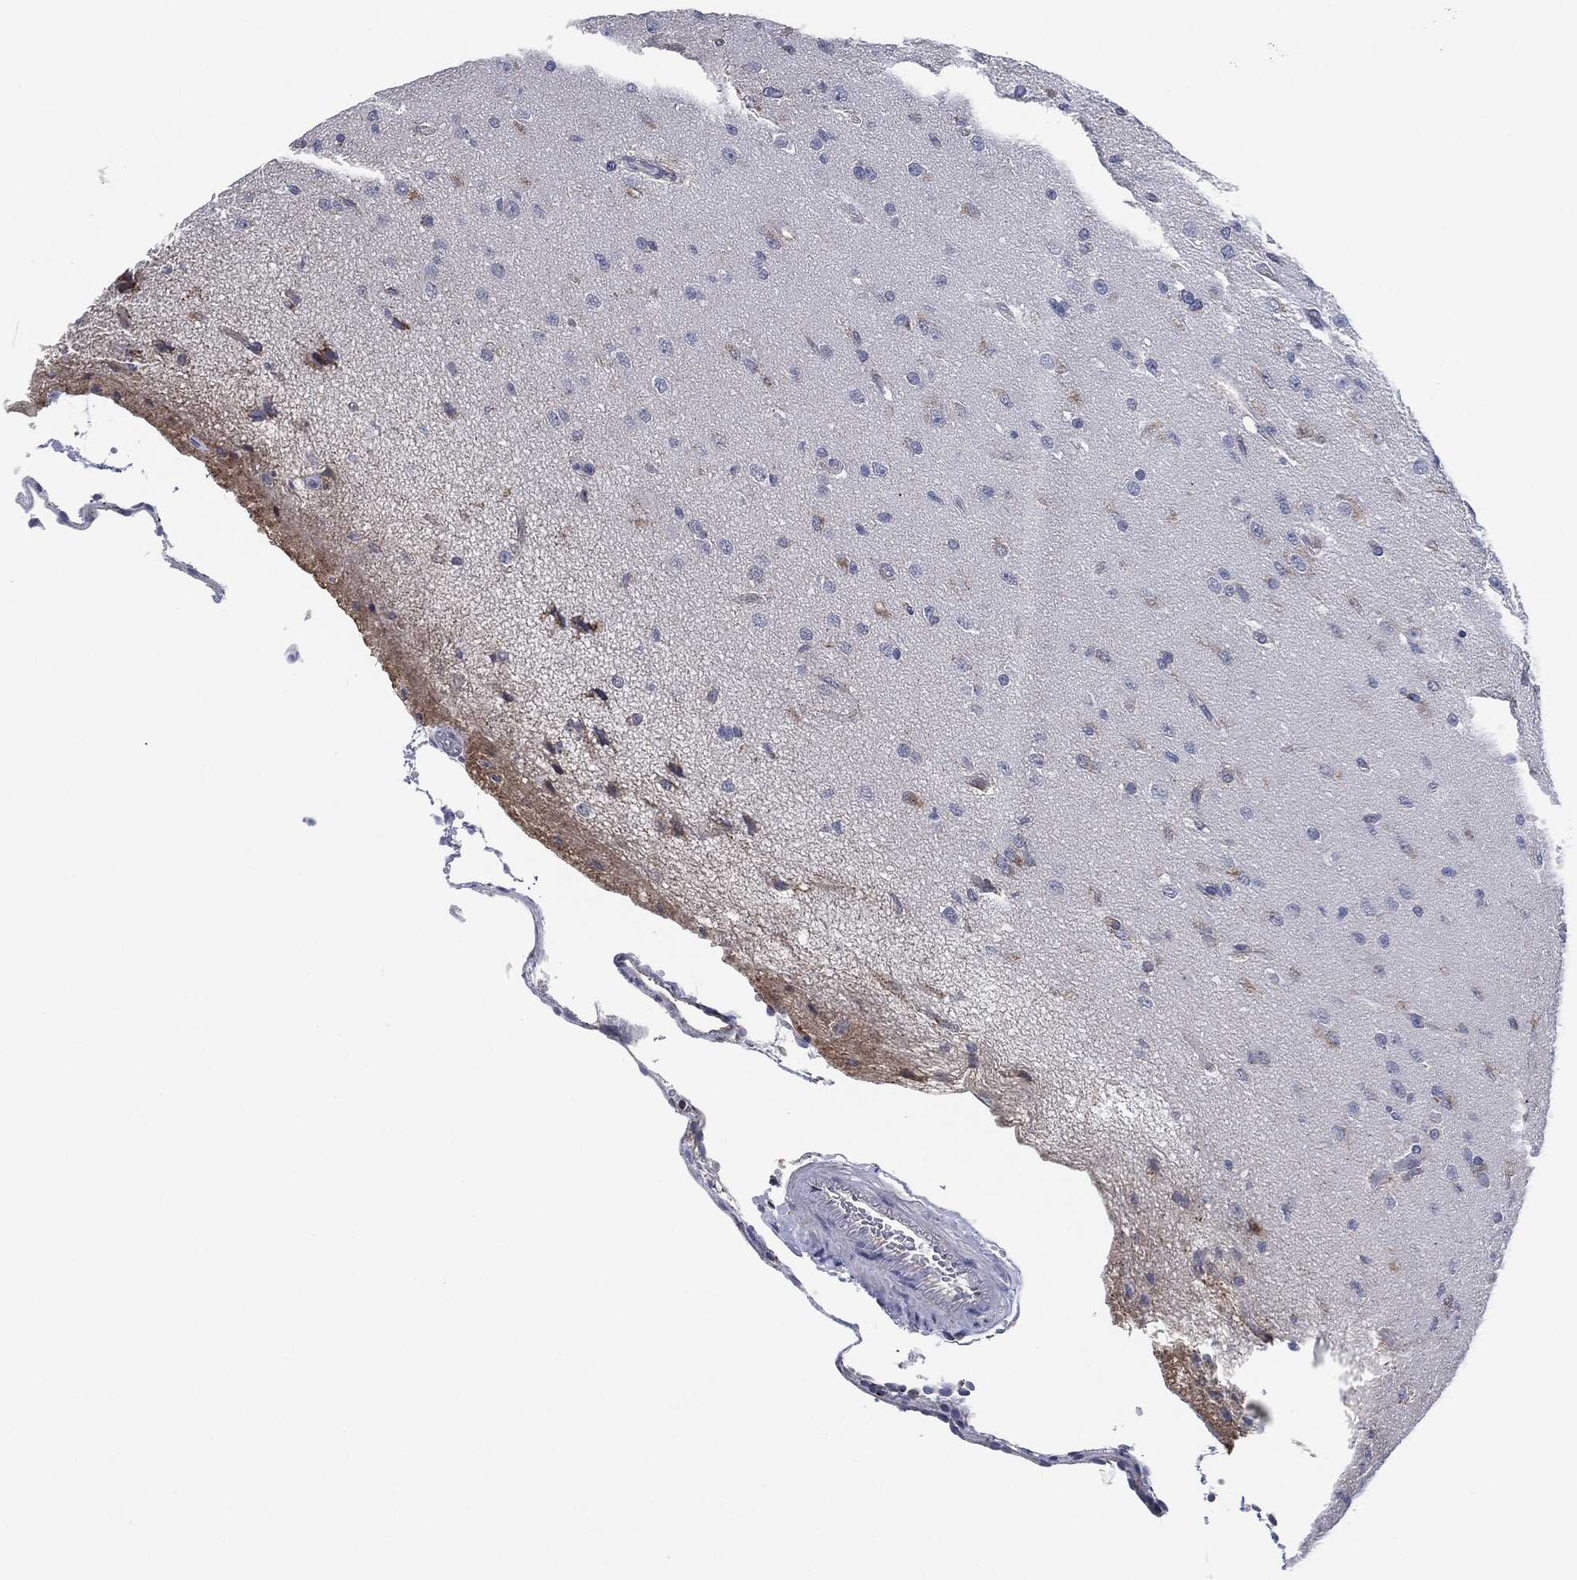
{"staining": {"intensity": "negative", "quantity": "none", "location": "none"}, "tissue": "glioma", "cell_type": "Tumor cells", "image_type": "cancer", "snomed": [{"axis": "morphology", "description": "Glioma, malignant, High grade"}, {"axis": "topography", "description": "Brain"}], "caption": "An IHC photomicrograph of glioma is shown. There is no staining in tumor cells of glioma.", "gene": "SHROOM2", "patient": {"sex": "male", "age": 56}}